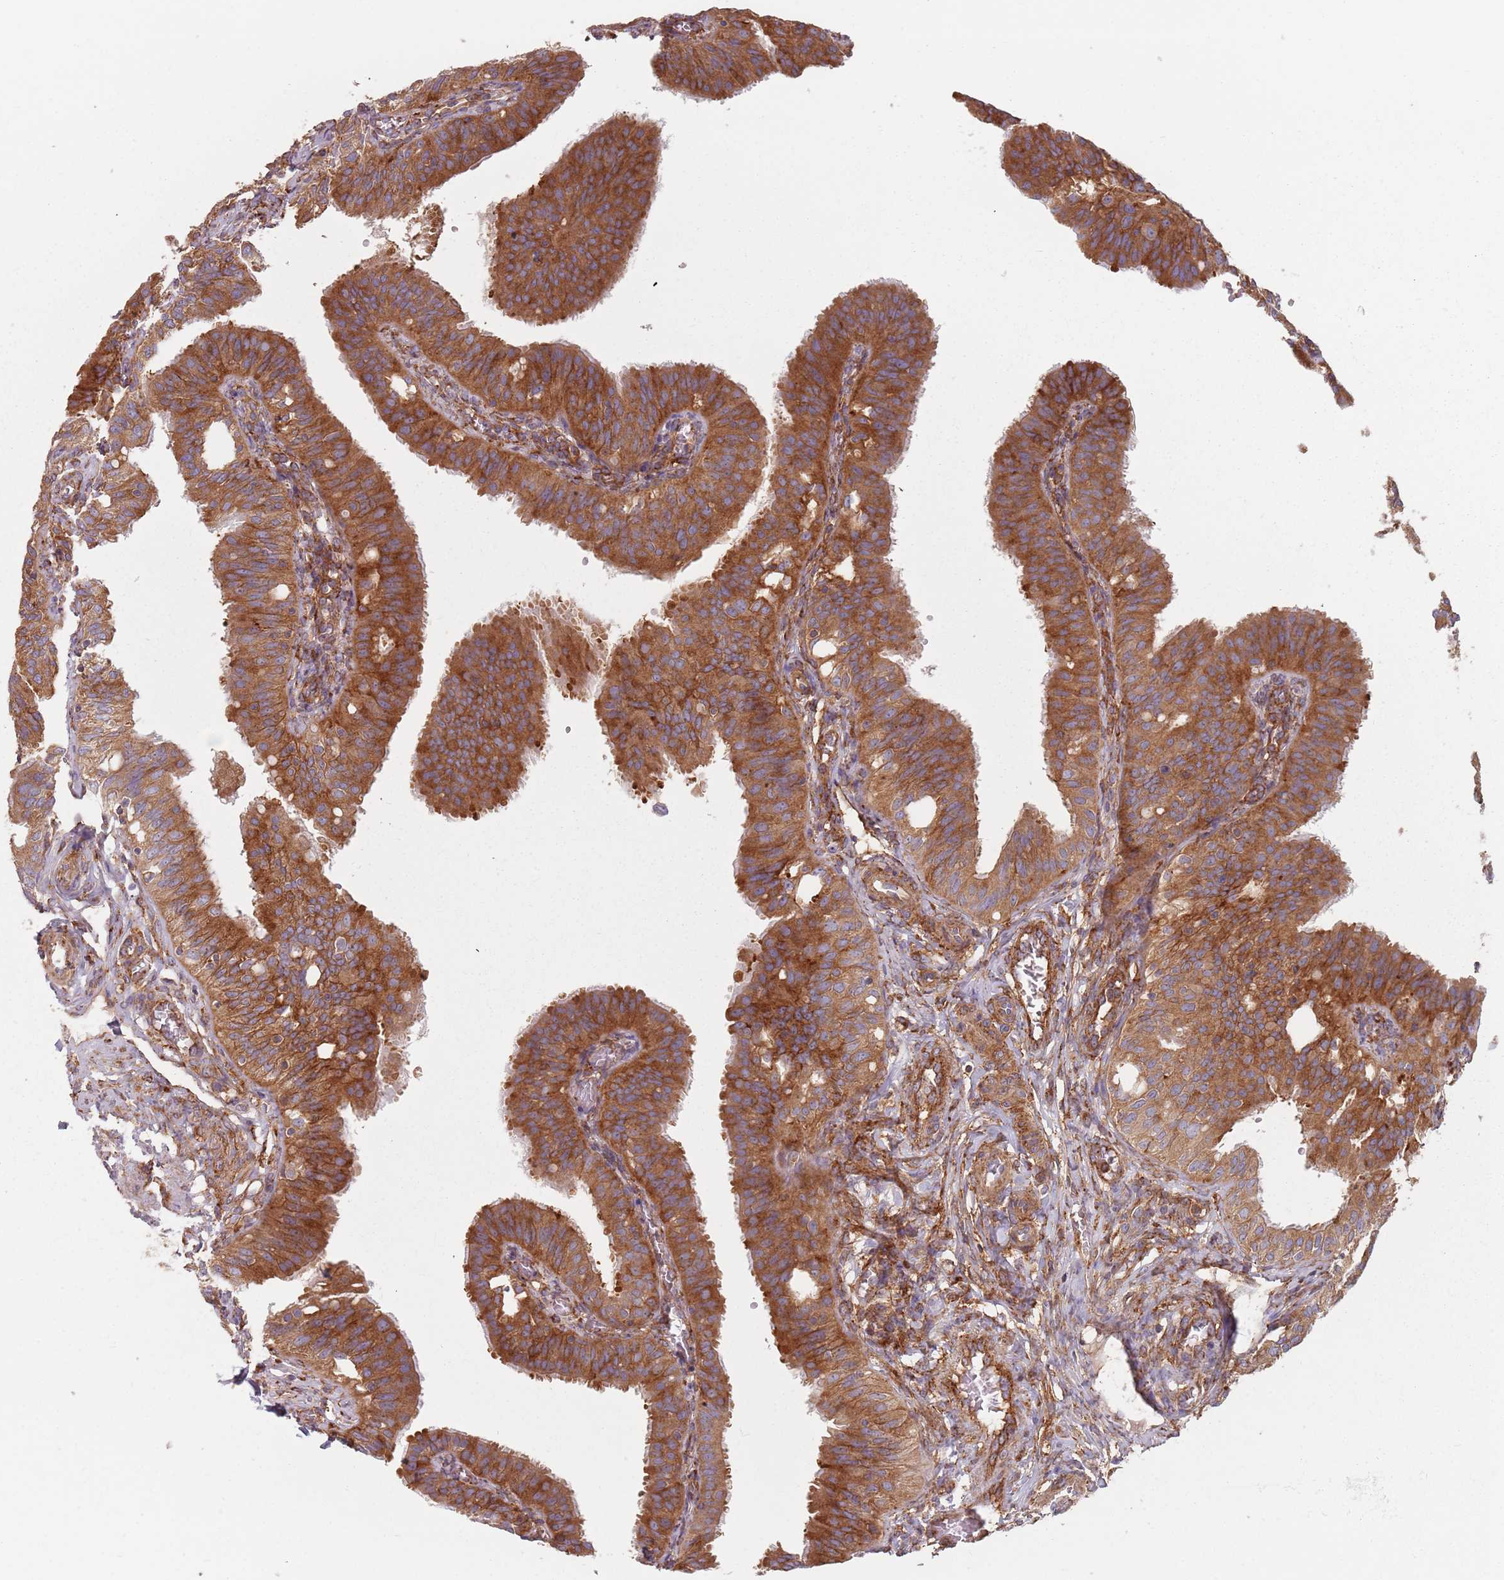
{"staining": {"intensity": "strong", "quantity": ">75%", "location": "cytoplasmic/membranous"}, "tissue": "fallopian tube", "cell_type": "Glandular cells", "image_type": "normal", "snomed": [{"axis": "morphology", "description": "Normal tissue, NOS"}, {"axis": "topography", "description": "Fallopian tube"}, {"axis": "topography", "description": "Ovary"}], "caption": "This photomicrograph exhibits immunohistochemistry (IHC) staining of unremarkable human fallopian tube, with high strong cytoplasmic/membranous expression in approximately >75% of glandular cells.", "gene": "TPD52L2", "patient": {"sex": "female", "age": 42}}